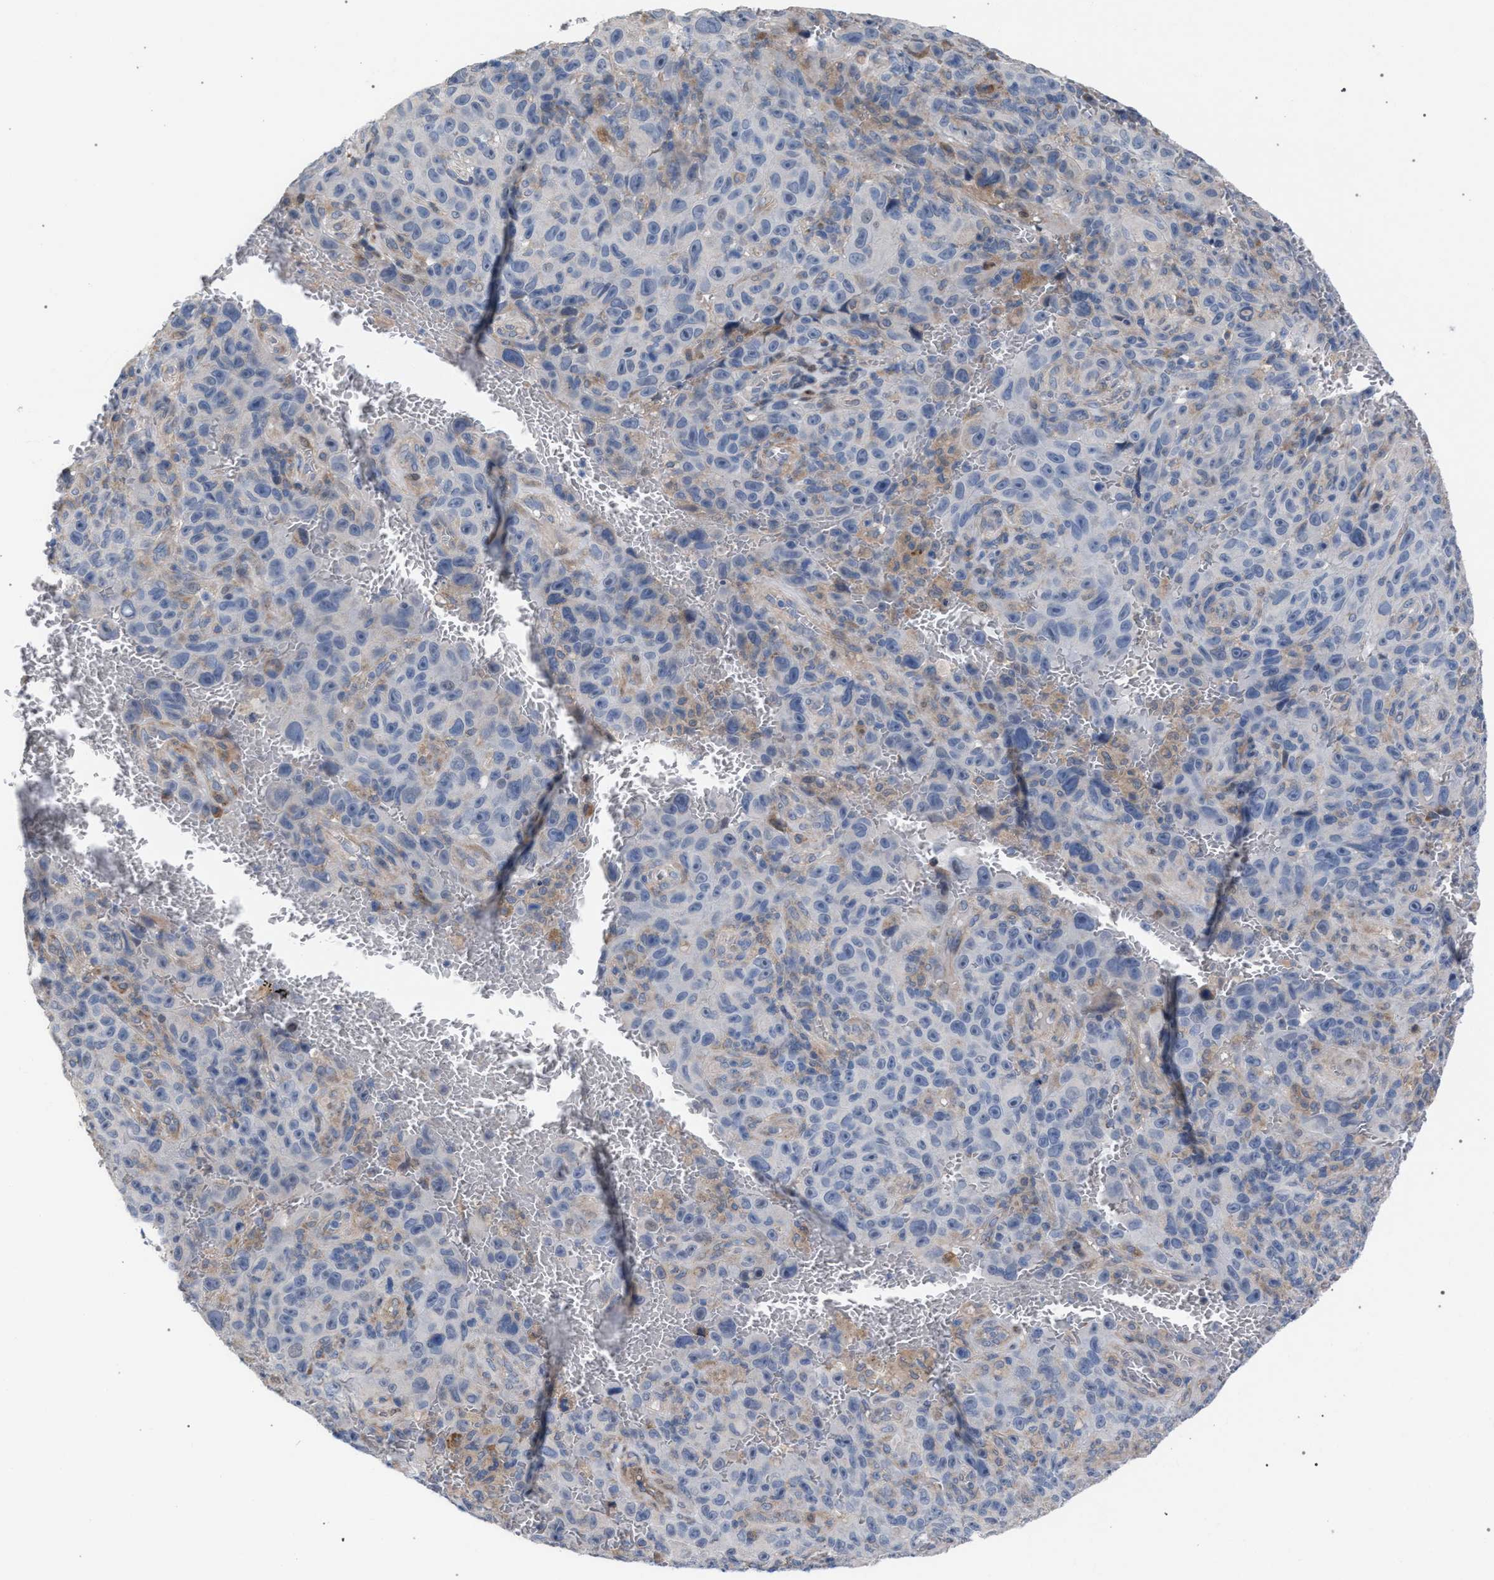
{"staining": {"intensity": "negative", "quantity": "none", "location": "none"}, "tissue": "melanoma", "cell_type": "Tumor cells", "image_type": "cancer", "snomed": [{"axis": "morphology", "description": "Malignant melanoma, NOS"}, {"axis": "topography", "description": "Skin"}], "caption": "There is no significant positivity in tumor cells of malignant melanoma.", "gene": "RNF135", "patient": {"sex": "female", "age": 82}}